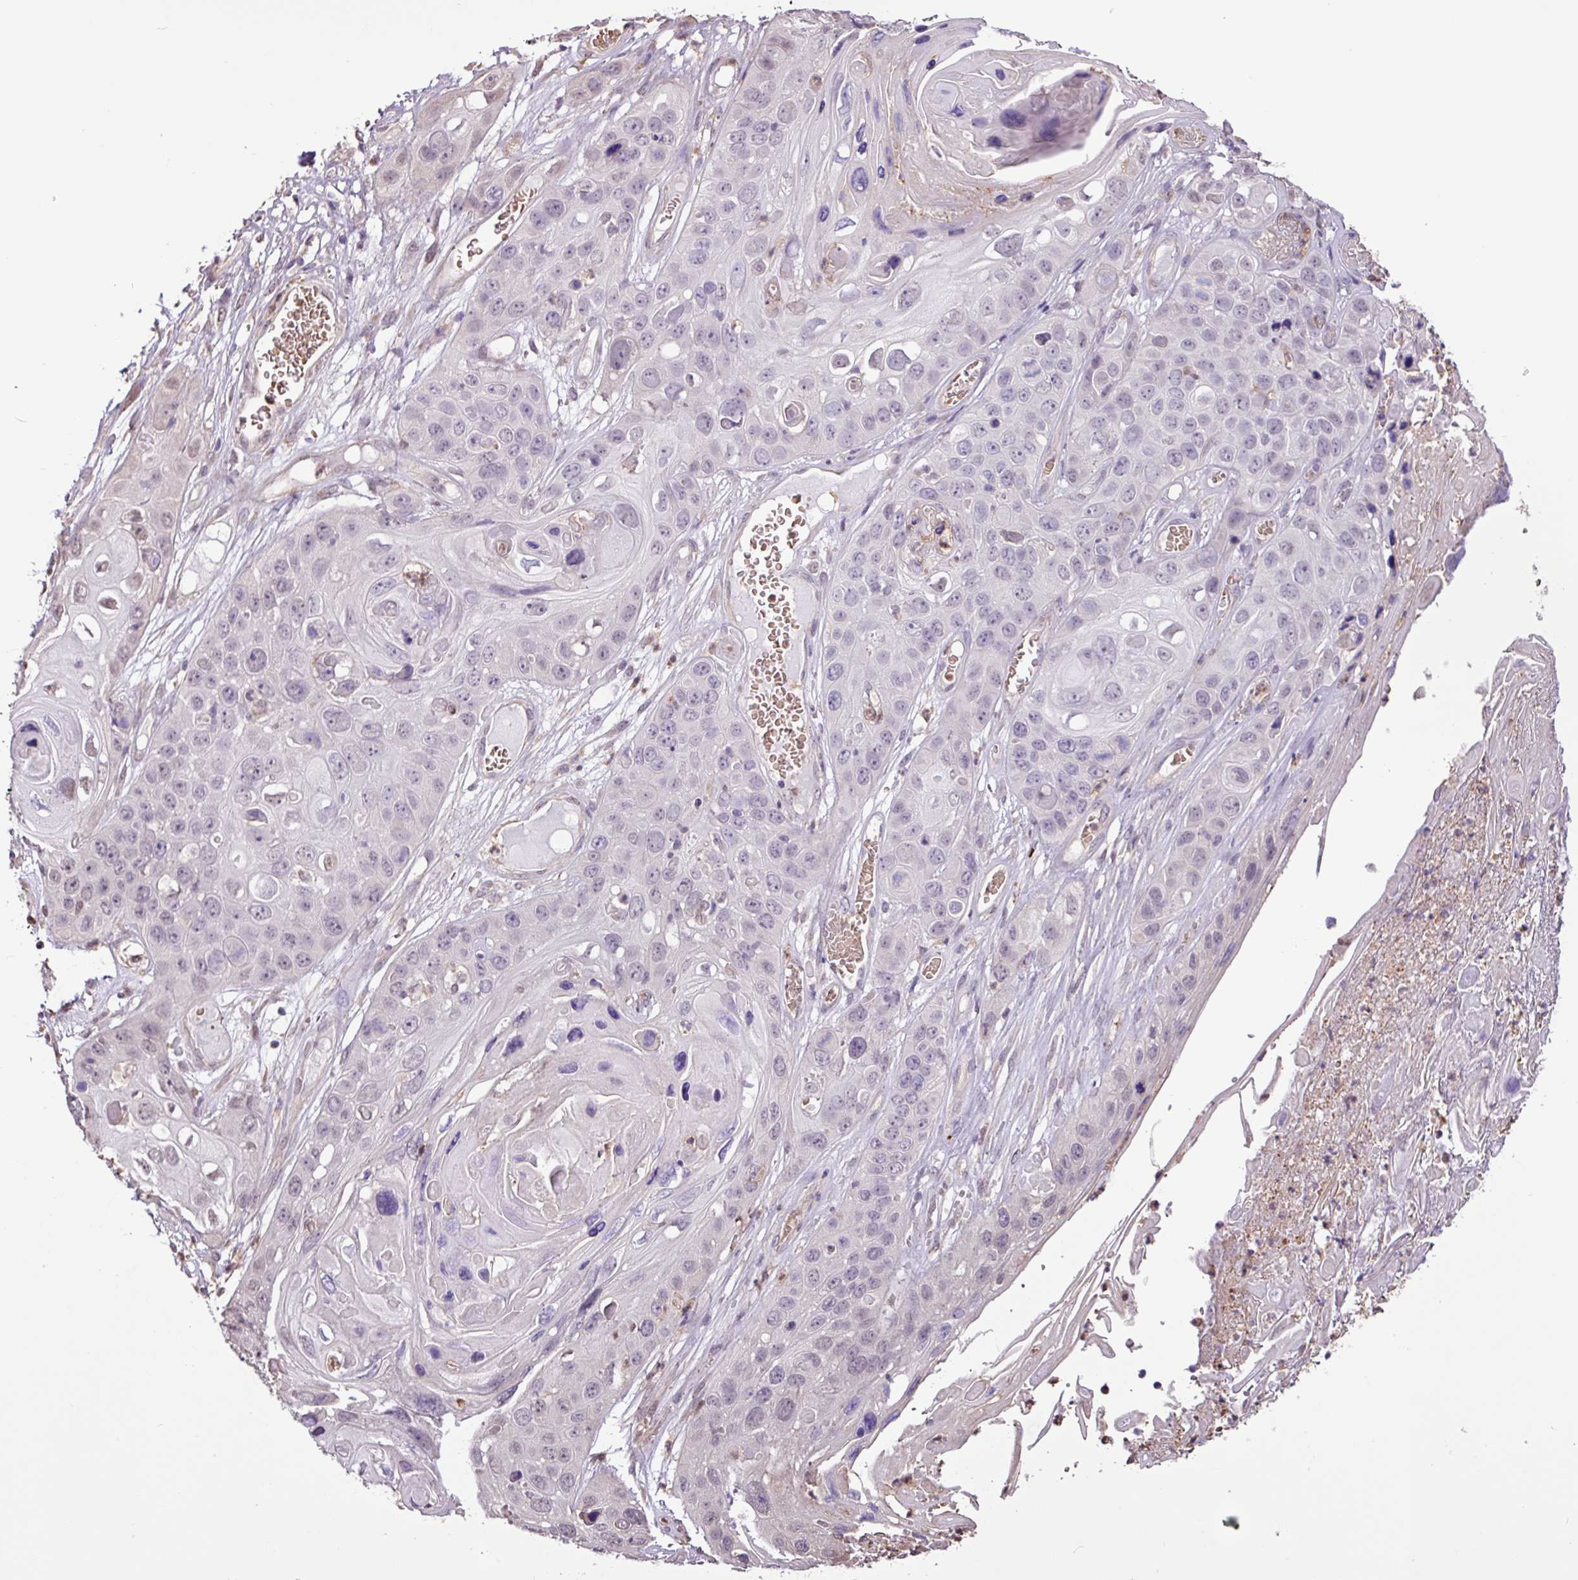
{"staining": {"intensity": "negative", "quantity": "none", "location": "none"}, "tissue": "skin cancer", "cell_type": "Tumor cells", "image_type": "cancer", "snomed": [{"axis": "morphology", "description": "Squamous cell carcinoma, NOS"}, {"axis": "topography", "description": "Skin"}], "caption": "An image of squamous cell carcinoma (skin) stained for a protein displays no brown staining in tumor cells.", "gene": "CHST11", "patient": {"sex": "male", "age": 55}}